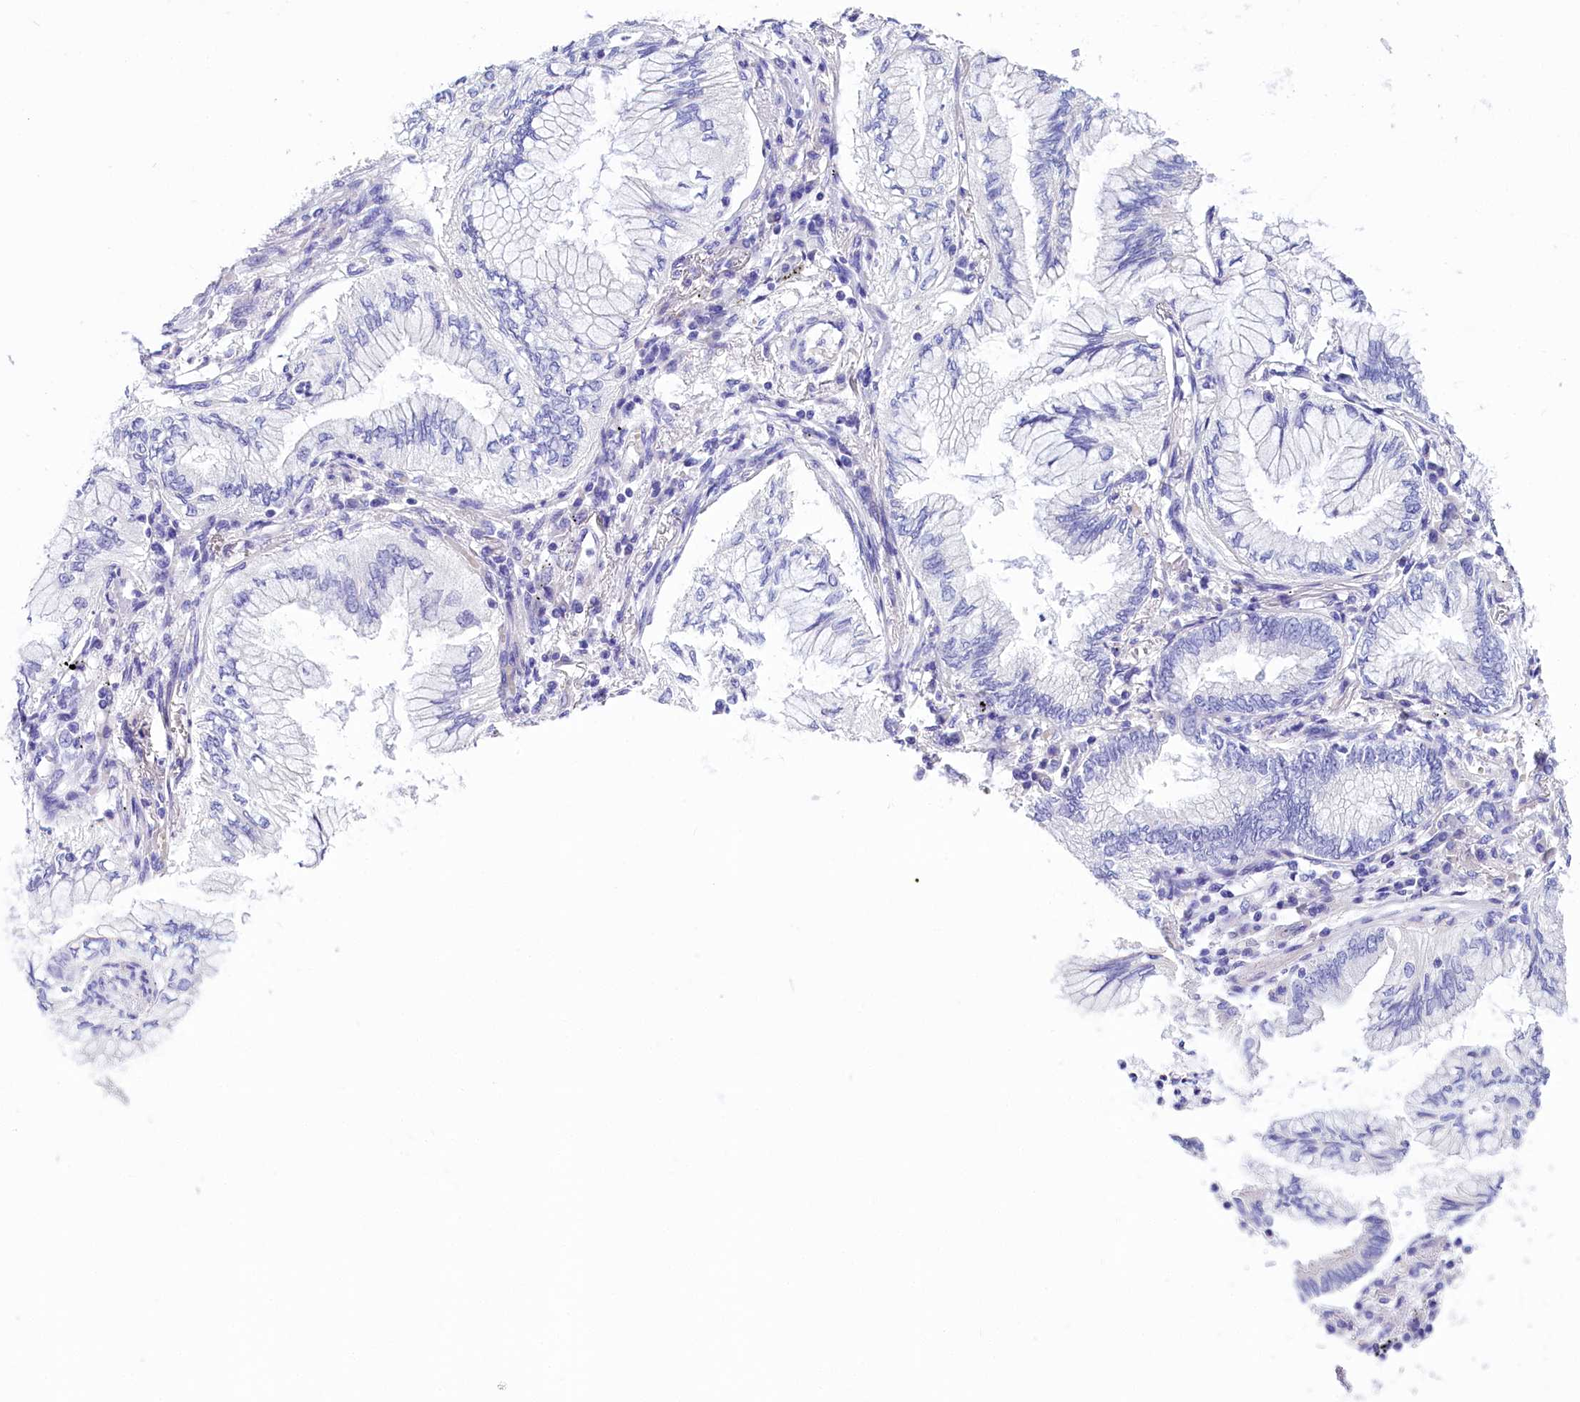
{"staining": {"intensity": "negative", "quantity": "none", "location": "none"}, "tissue": "lung cancer", "cell_type": "Tumor cells", "image_type": "cancer", "snomed": [{"axis": "morphology", "description": "Adenocarcinoma, NOS"}, {"axis": "topography", "description": "Lung"}], "caption": "Immunohistochemical staining of lung cancer (adenocarcinoma) reveals no significant positivity in tumor cells.", "gene": "TTC36", "patient": {"sex": "female", "age": 70}}